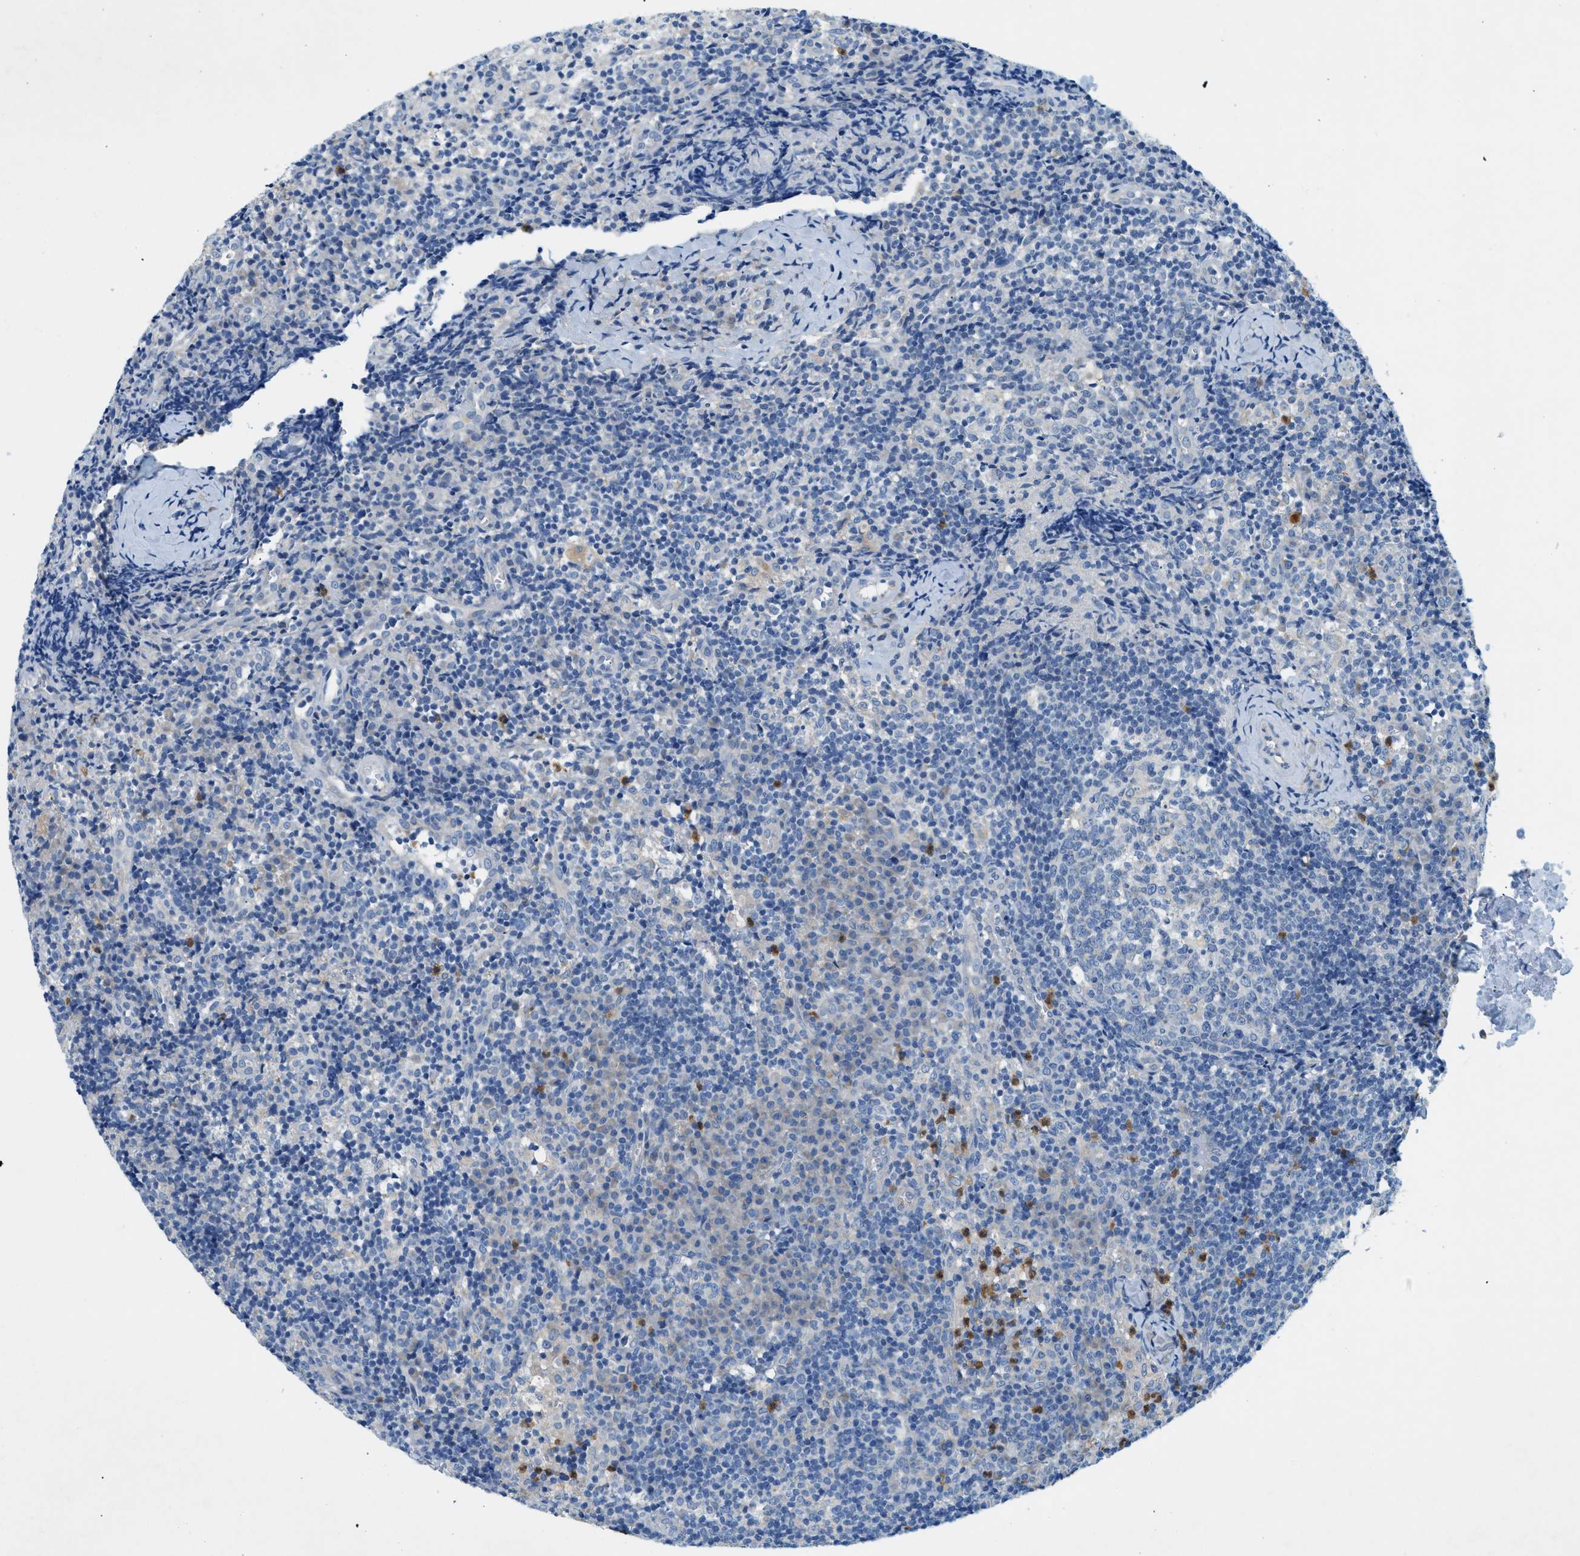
{"staining": {"intensity": "negative", "quantity": "none", "location": "none"}, "tissue": "lymph node", "cell_type": "Germinal center cells", "image_type": "normal", "snomed": [{"axis": "morphology", "description": "Normal tissue, NOS"}, {"axis": "morphology", "description": "Inflammation, NOS"}, {"axis": "topography", "description": "Lymph node"}], "caption": "Immunohistochemical staining of benign lymph node demonstrates no significant expression in germinal center cells.", "gene": "ZDHHC13", "patient": {"sex": "male", "age": 55}}